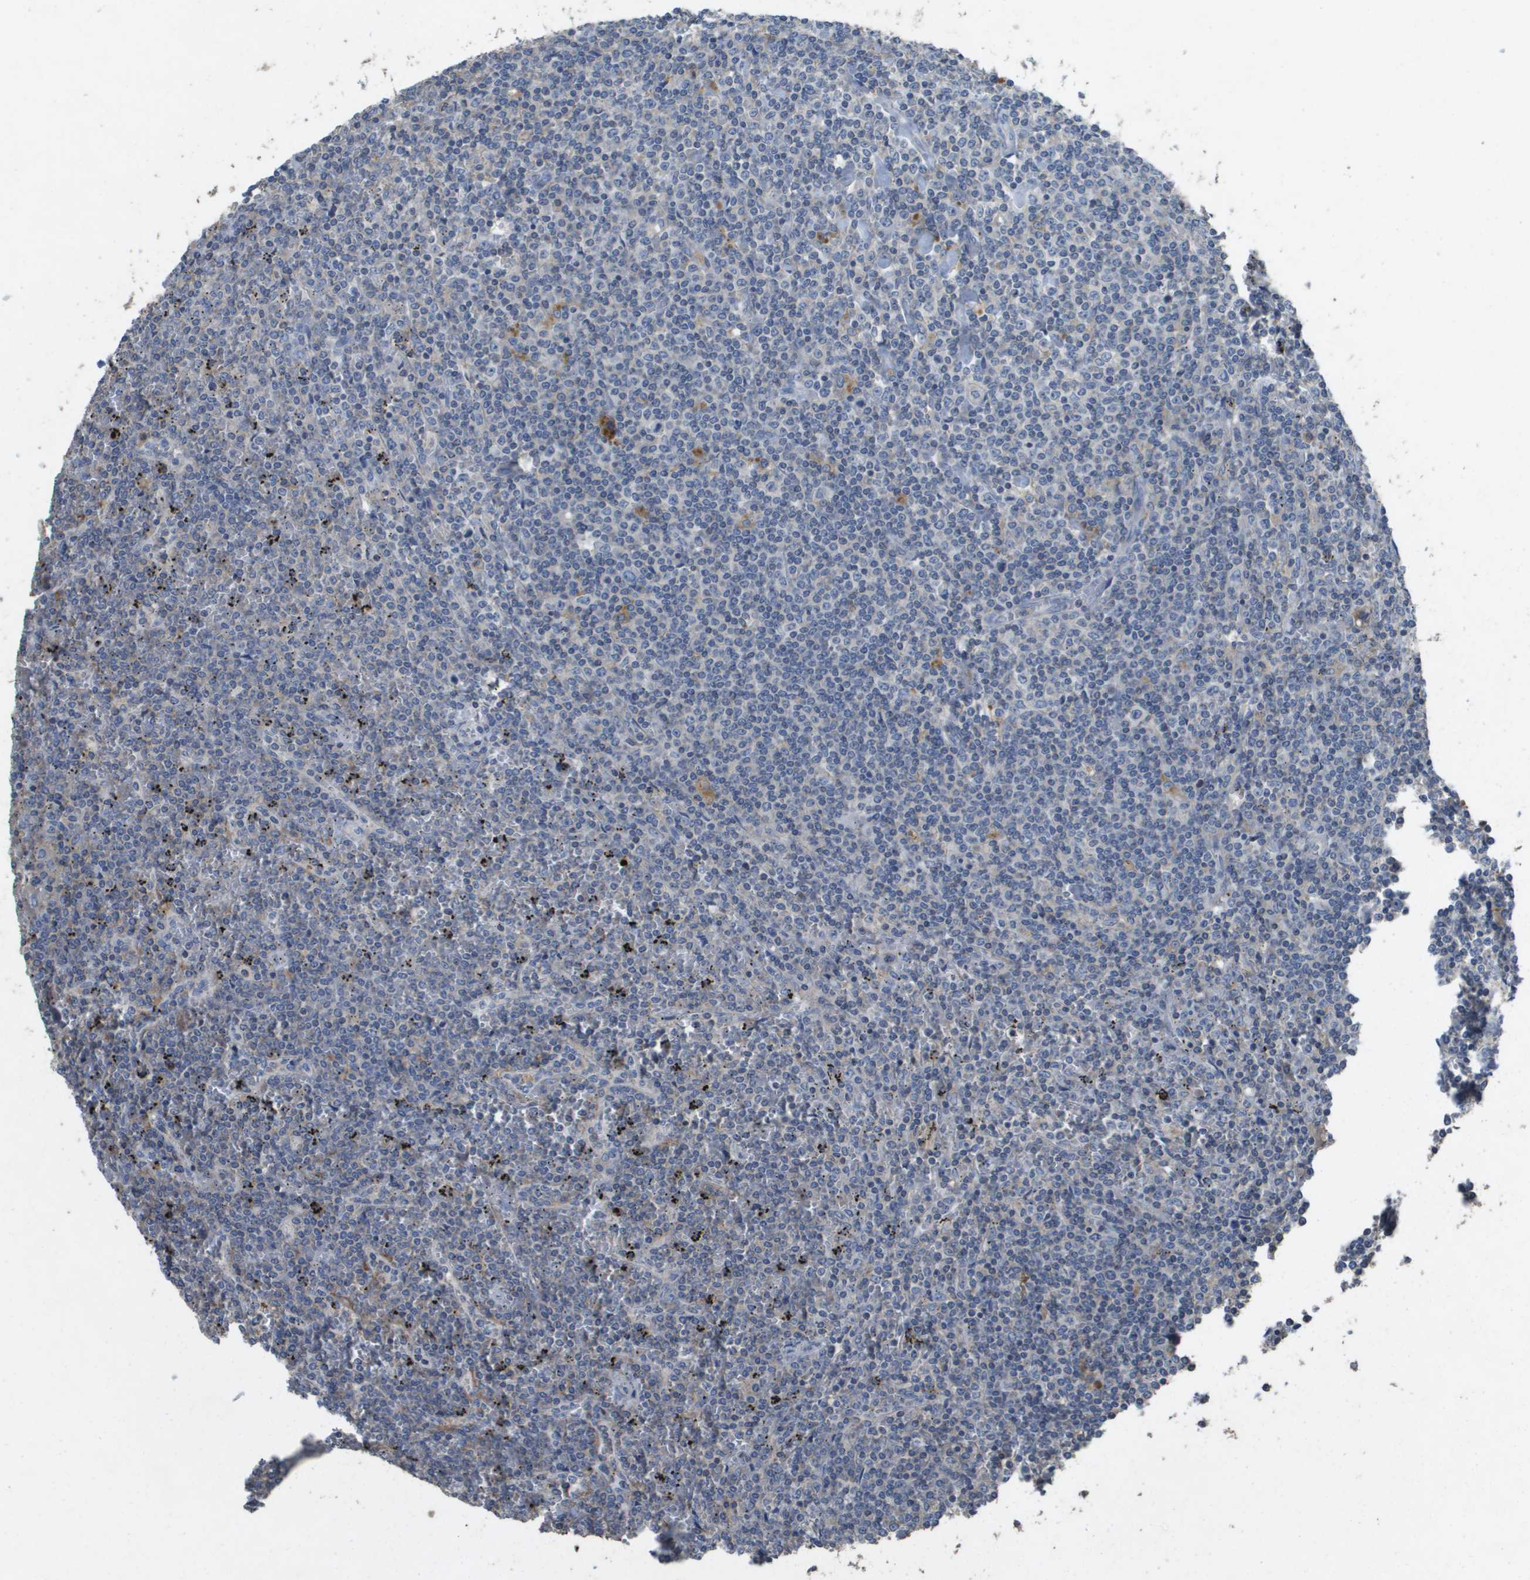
{"staining": {"intensity": "negative", "quantity": "none", "location": "none"}, "tissue": "lymphoma", "cell_type": "Tumor cells", "image_type": "cancer", "snomed": [{"axis": "morphology", "description": "Malignant lymphoma, non-Hodgkin's type, Low grade"}, {"axis": "topography", "description": "Spleen"}], "caption": "High power microscopy image of an immunohistochemistry (IHC) micrograph of low-grade malignant lymphoma, non-Hodgkin's type, revealing no significant expression in tumor cells.", "gene": "CLCA4", "patient": {"sex": "female", "age": 19}}